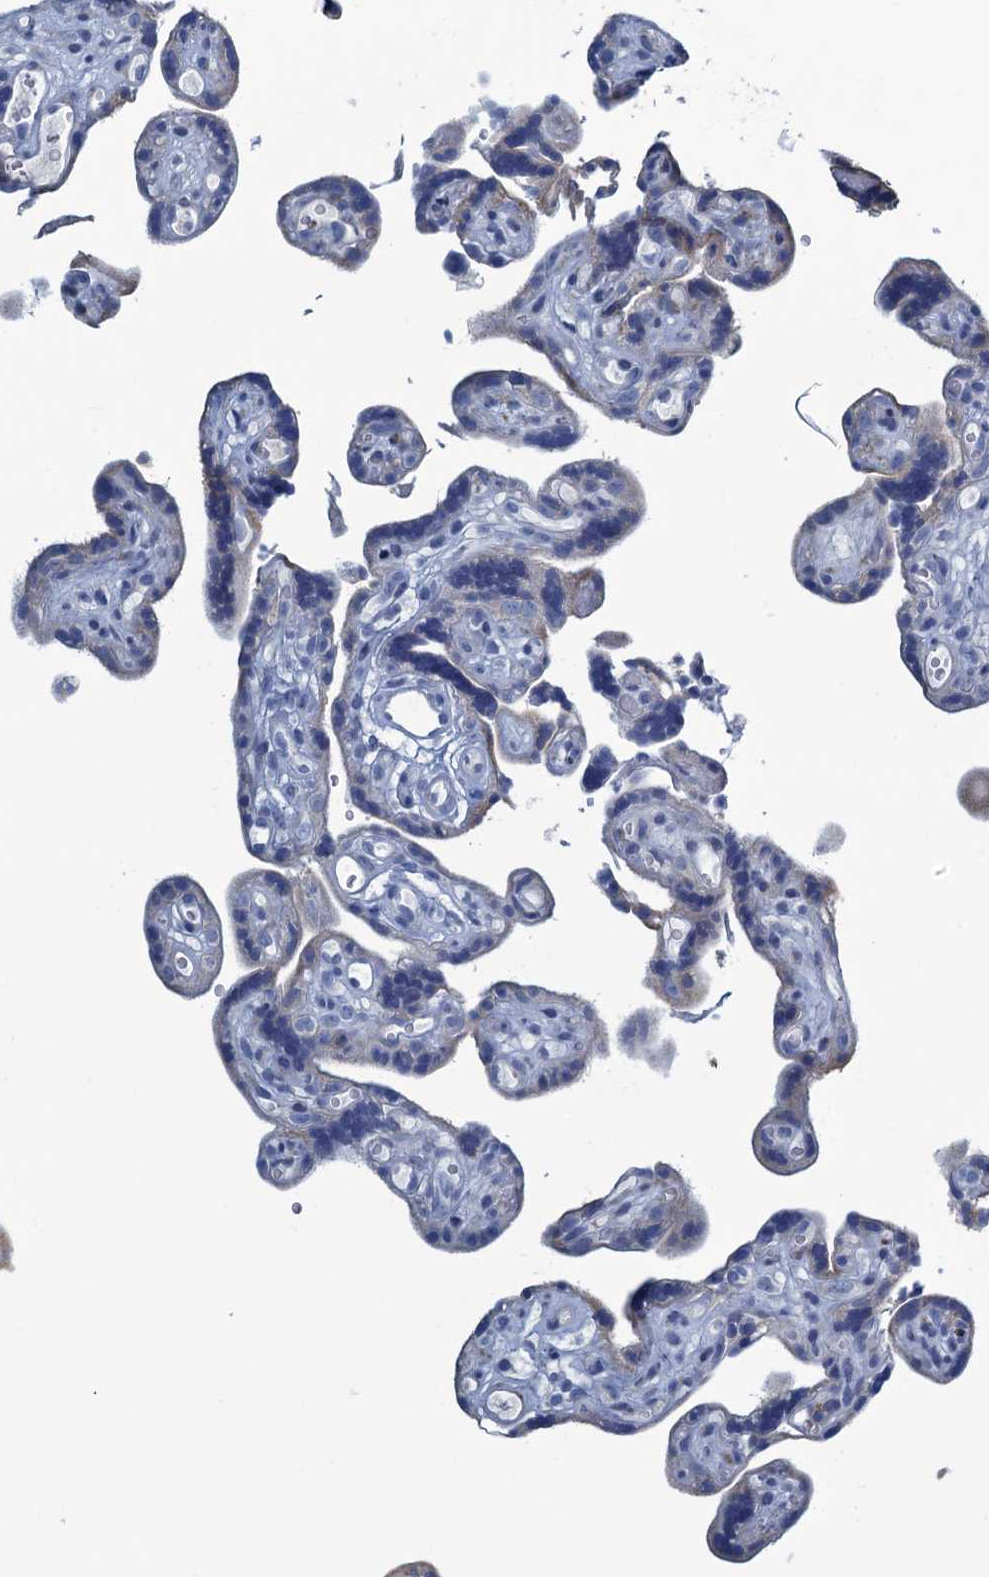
{"staining": {"intensity": "moderate", "quantity": "<25%", "location": "cytoplasmic/membranous"}, "tissue": "placenta", "cell_type": "Decidual cells", "image_type": "normal", "snomed": [{"axis": "morphology", "description": "Normal tissue, NOS"}, {"axis": "topography", "description": "Placenta"}], "caption": "Moderate cytoplasmic/membranous positivity is appreciated in approximately <25% of decidual cells in benign placenta.", "gene": "C10orf88", "patient": {"sex": "female", "age": 30}}